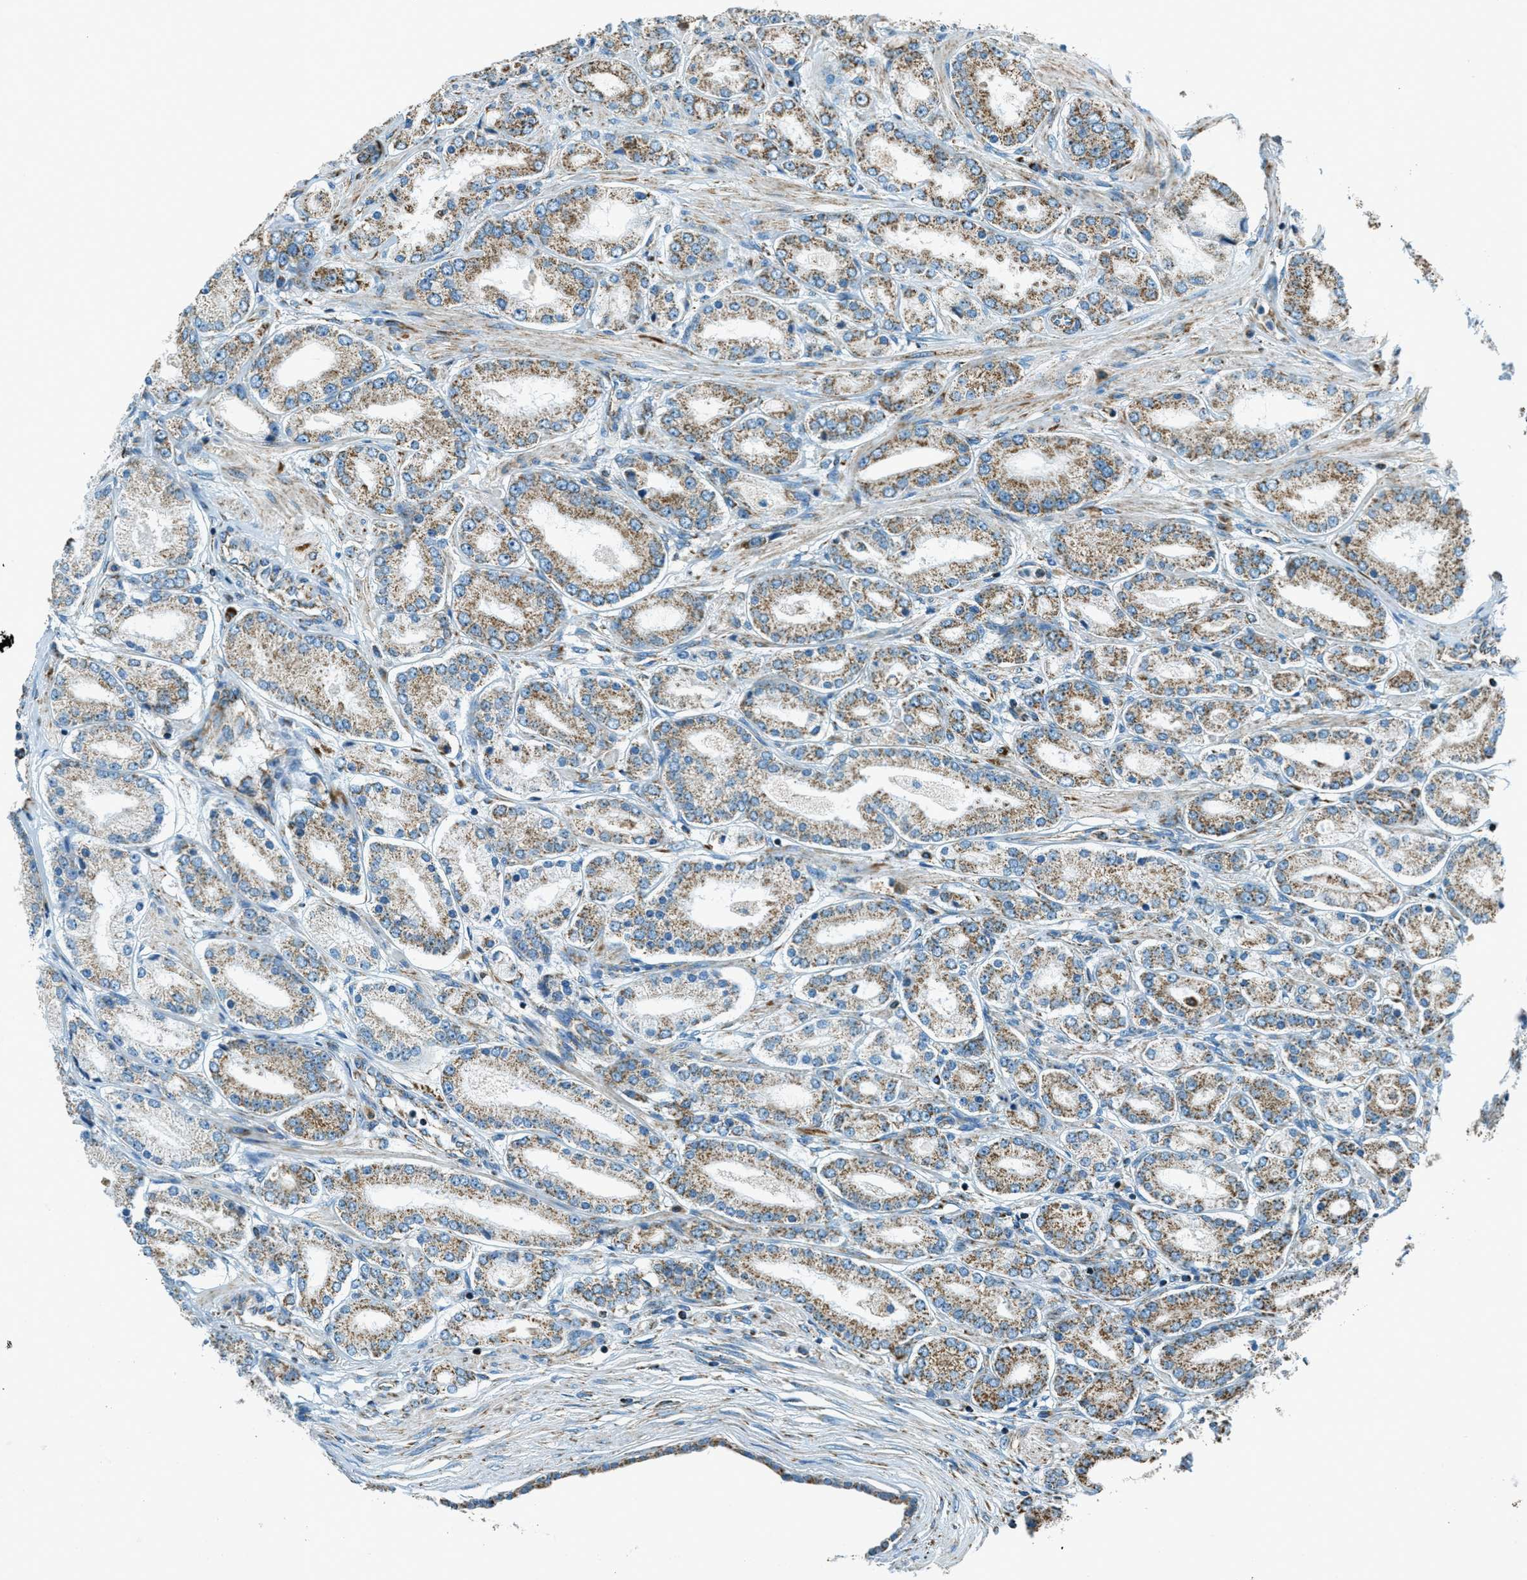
{"staining": {"intensity": "weak", "quantity": ">75%", "location": "cytoplasmic/membranous"}, "tissue": "prostate cancer", "cell_type": "Tumor cells", "image_type": "cancer", "snomed": [{"axis": "morphology", "description": "Adenocarcinoma, Low grade"}, {"axis": "topography", "description": "Prostate"}], "caption": "Immunohistochemistry (DAB) staining of prostate cancer displays weak cytoplasmic/membranous protein expression in about >75% of tumor cells.", "gene": "CHST15", "patient": {"sex": "male", "age": 63}}